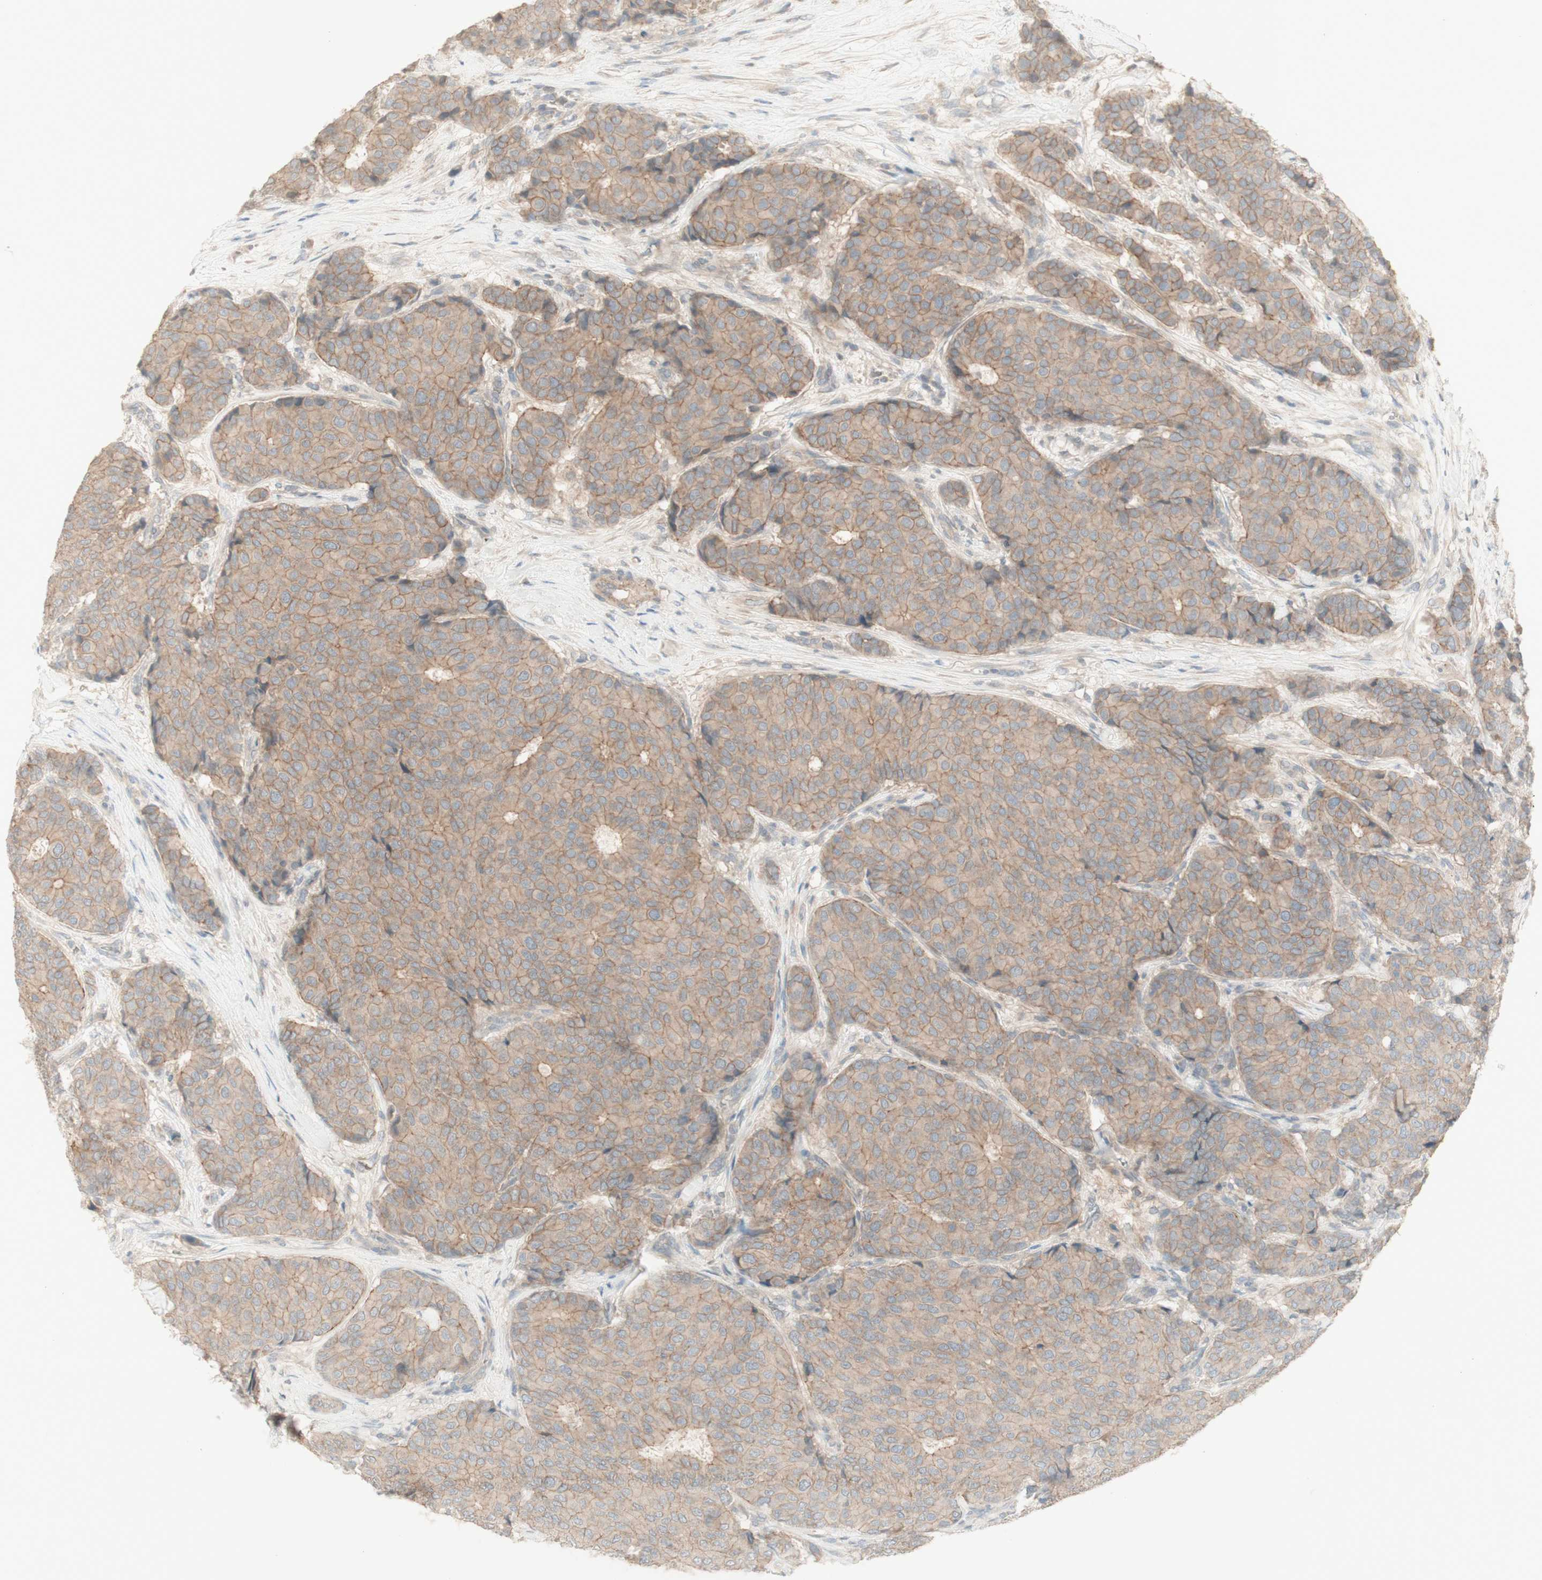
{"staining": {"intensity": "moderate", "quantity": ">75%", "location": "cytoplasmic/membranous"}, "tissue": "breast cancer", "cell_type": "Tumor cells", "image_type": "cancer", "snomed": [{"axis": "morphology", "description": "Duct carcinoma"}, {"axis": "topography", "description": "Breast"}], "caption": "Invasive ductal carcinoma (breast) tissue shows moderate cytoplasmic/membranous positivity in about >75% of tumor cells, visualized by immunohistochemistry.", "gene": "PTGER4", "patient": {"sex": "female", "age": 75}}